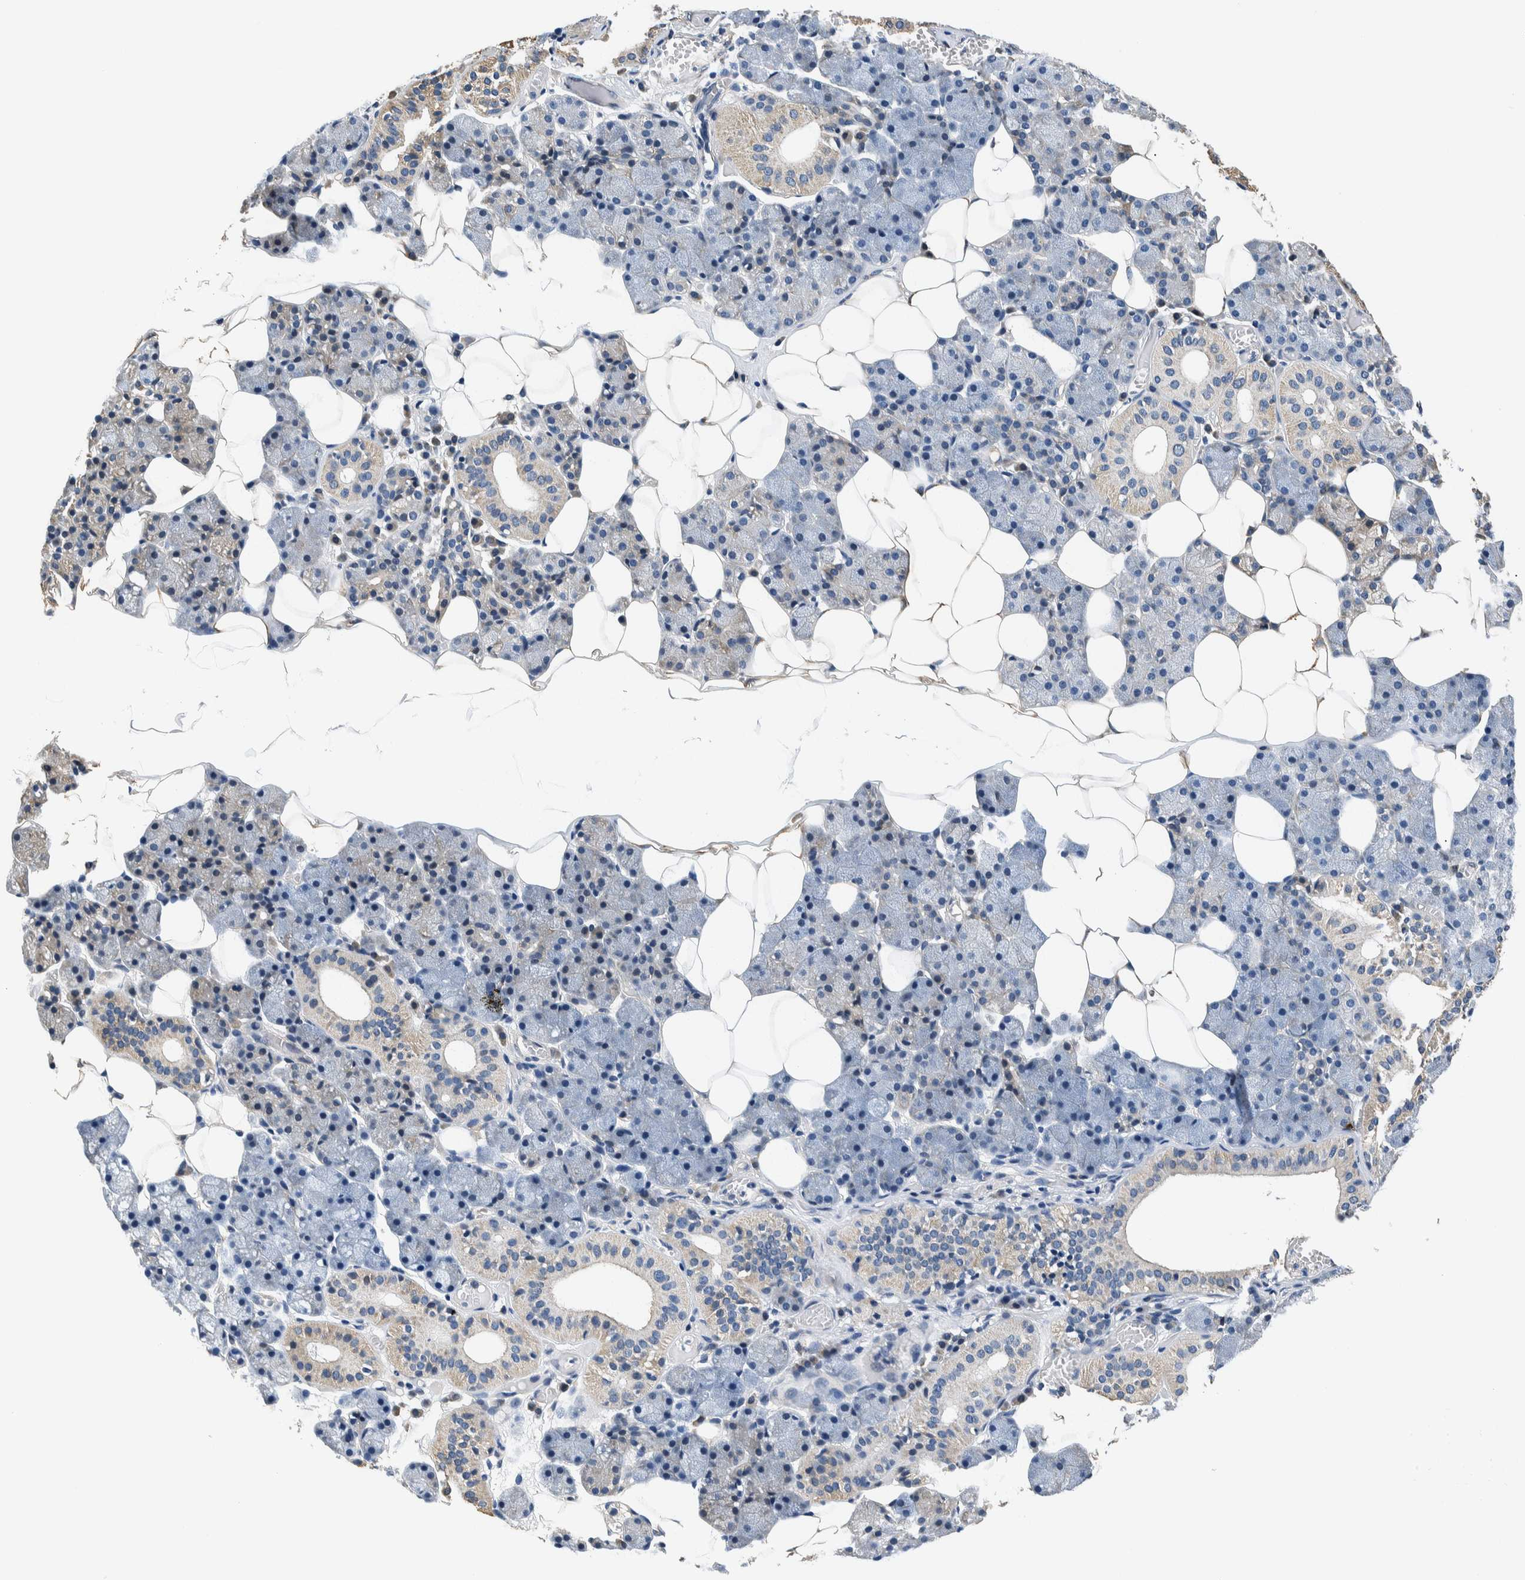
{"staining": {"intensity": "negative", "quantity": "none", "location": "none"}, "tissue": "salivary gland", "cell_type": "Glandular cells", "image_type": "normal", "snomed": [{"axis": "morphology", "description": "Normal tissue, NOS"}, {"axis": "topography", "description": "Salivary gland"}], "caption": "Normal salivary gland was stained to show a protein in brown. There is no significant staining in glandular cells. (DAB IHC, high magnification).", "gene": "NIBAN2", "patient": {"sex": "female", "age": 33}}